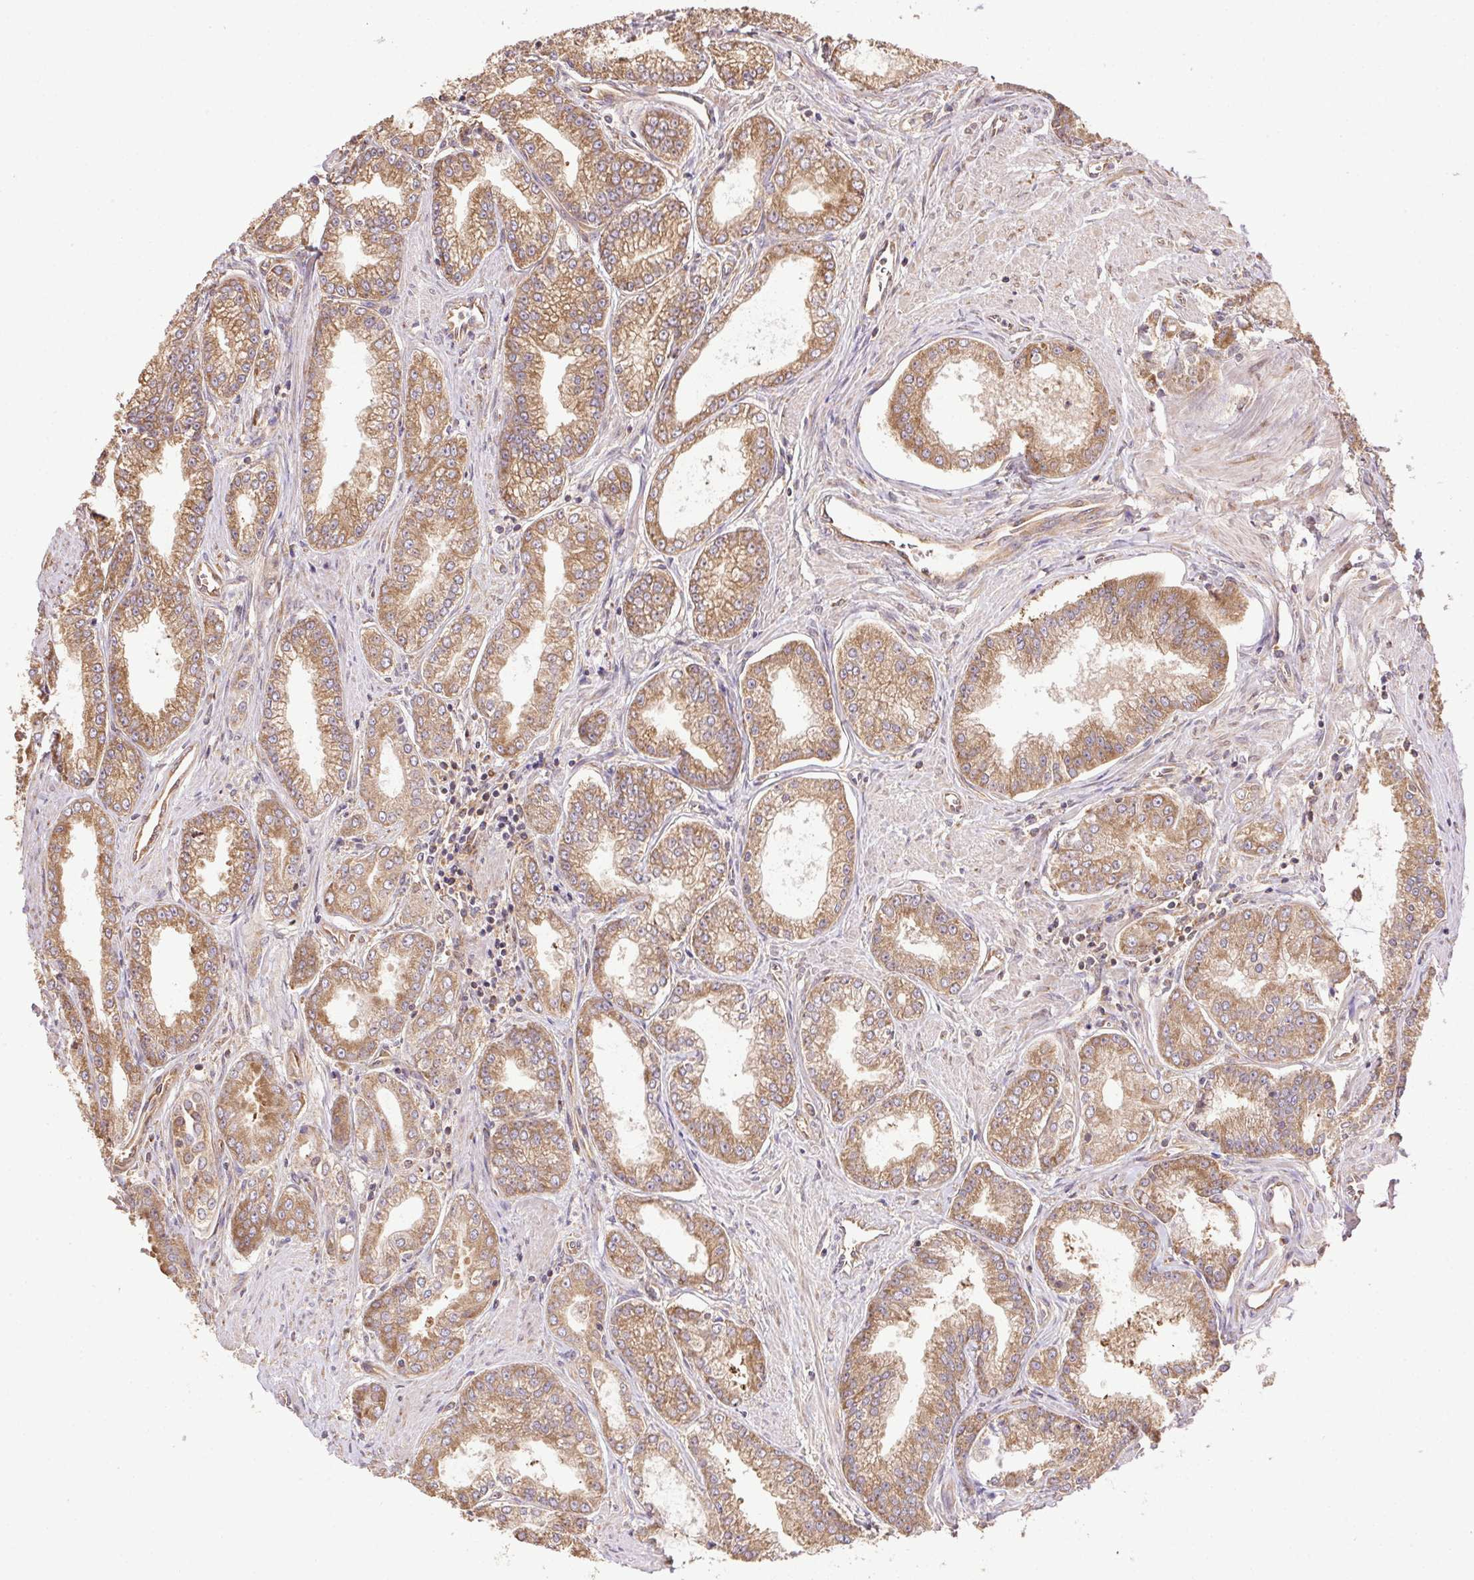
{"staining": {"intensity": "moderate", "quantity": ">75%", "location": "cytoplasmic/membranous"}, "tissue": "prostate cancer", "cell_type": "Tumor cells", "image_type": "cancer", "snomed": [{"axis": "morphology", "description": "Adenocarcinoma, NOS"}, {"axis": "topography", "description": "Prostate"}], "caption": "DAB immunohistochemical staining of human adenocarcinoma (prostate) shows moderate cytoplasmic/membranous protein positivity in about >75% of tumor cells.", "gene": "EIF2S1", "patient": {"sex": "male", "age": 71}}